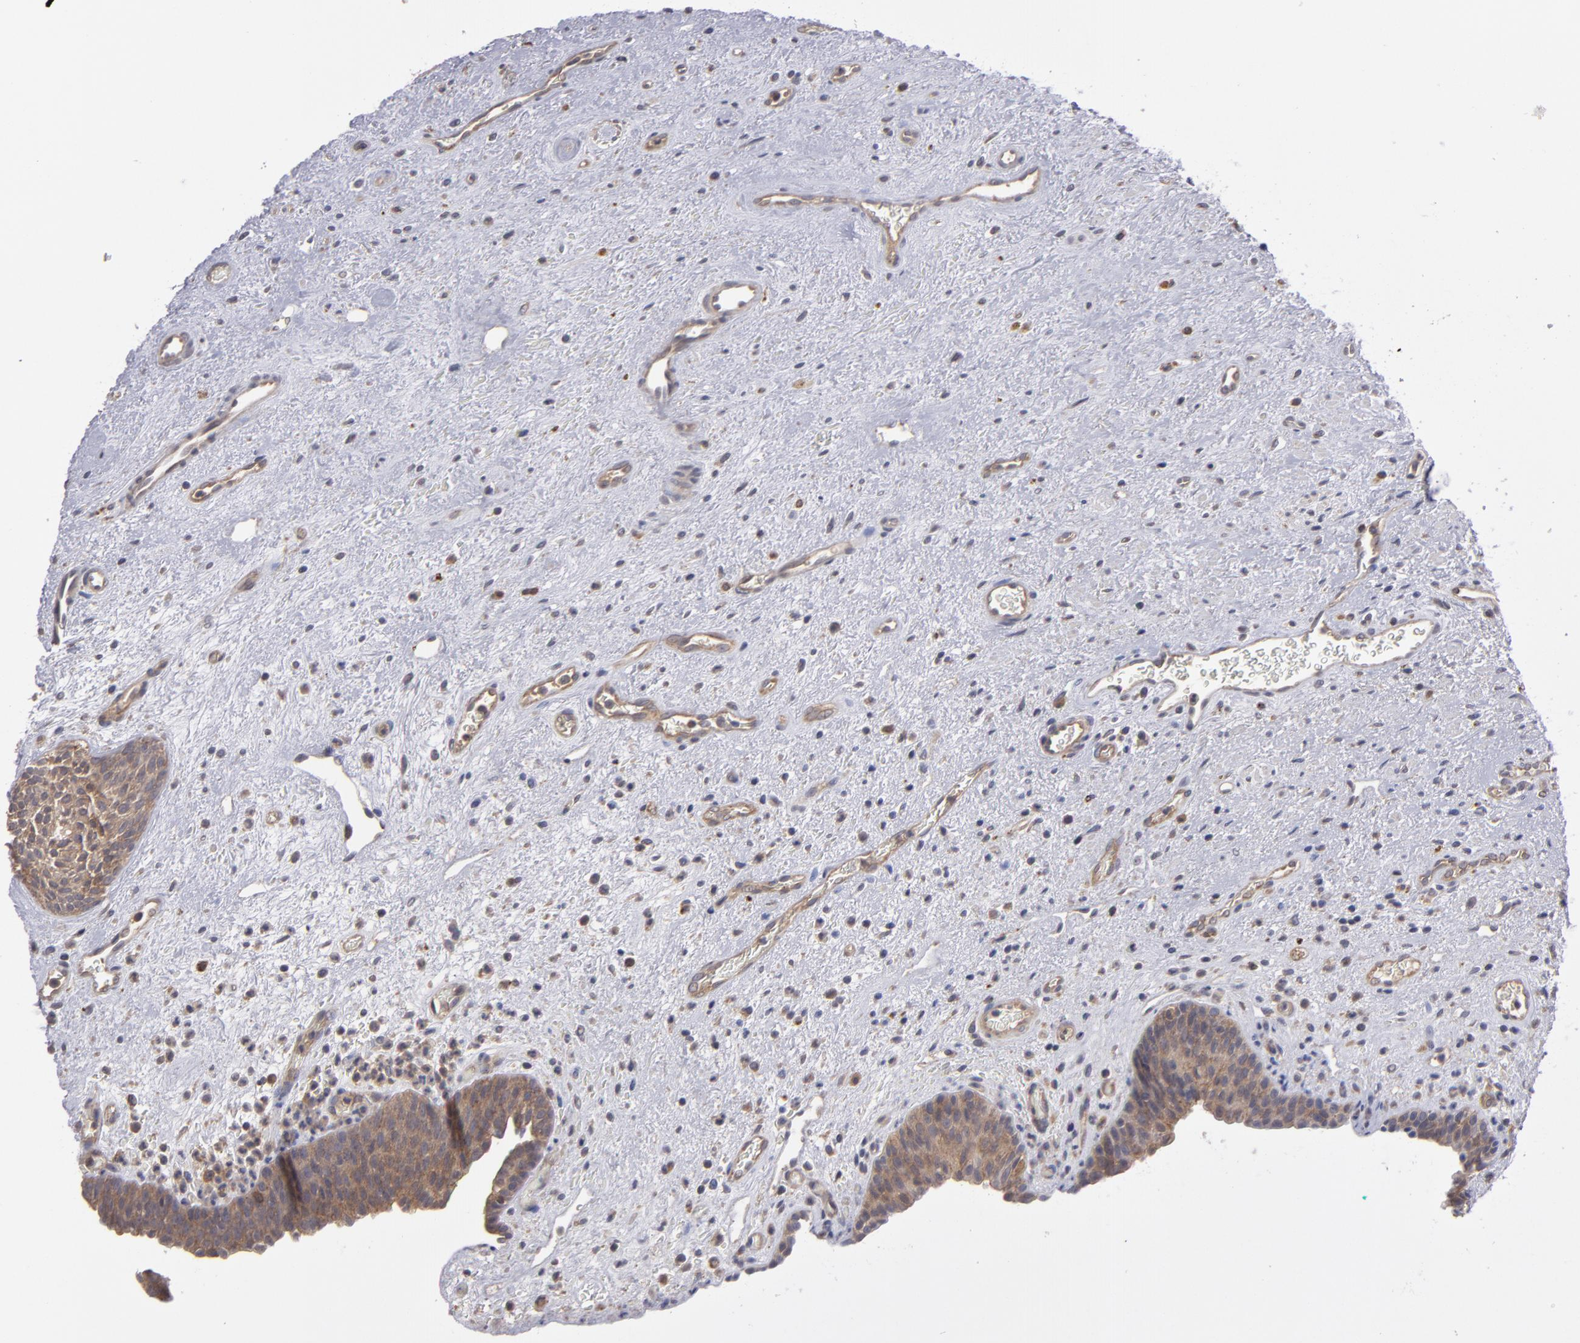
{"staining": {"intensity": "moderate", "quantity": ">75%", "location": "cytoplasmic/membranous"}, "tissue": "urinary bladder", "cell_type": "Urothelial cells", "image_type": "normal", "snomed": [{"axis": "morphology", "description": "Normal tissue, NOS"}, {"axis": "topography", "description": "Urinary bladder"}], "caption": "Human urinary bladder stained for a protein (brown) exhibits moderate cytoplasmic/membranous positive staining in about >75% of urothelial cells.", "gene": "CTSO", "patient": {"sex": "male", "age": 48}}